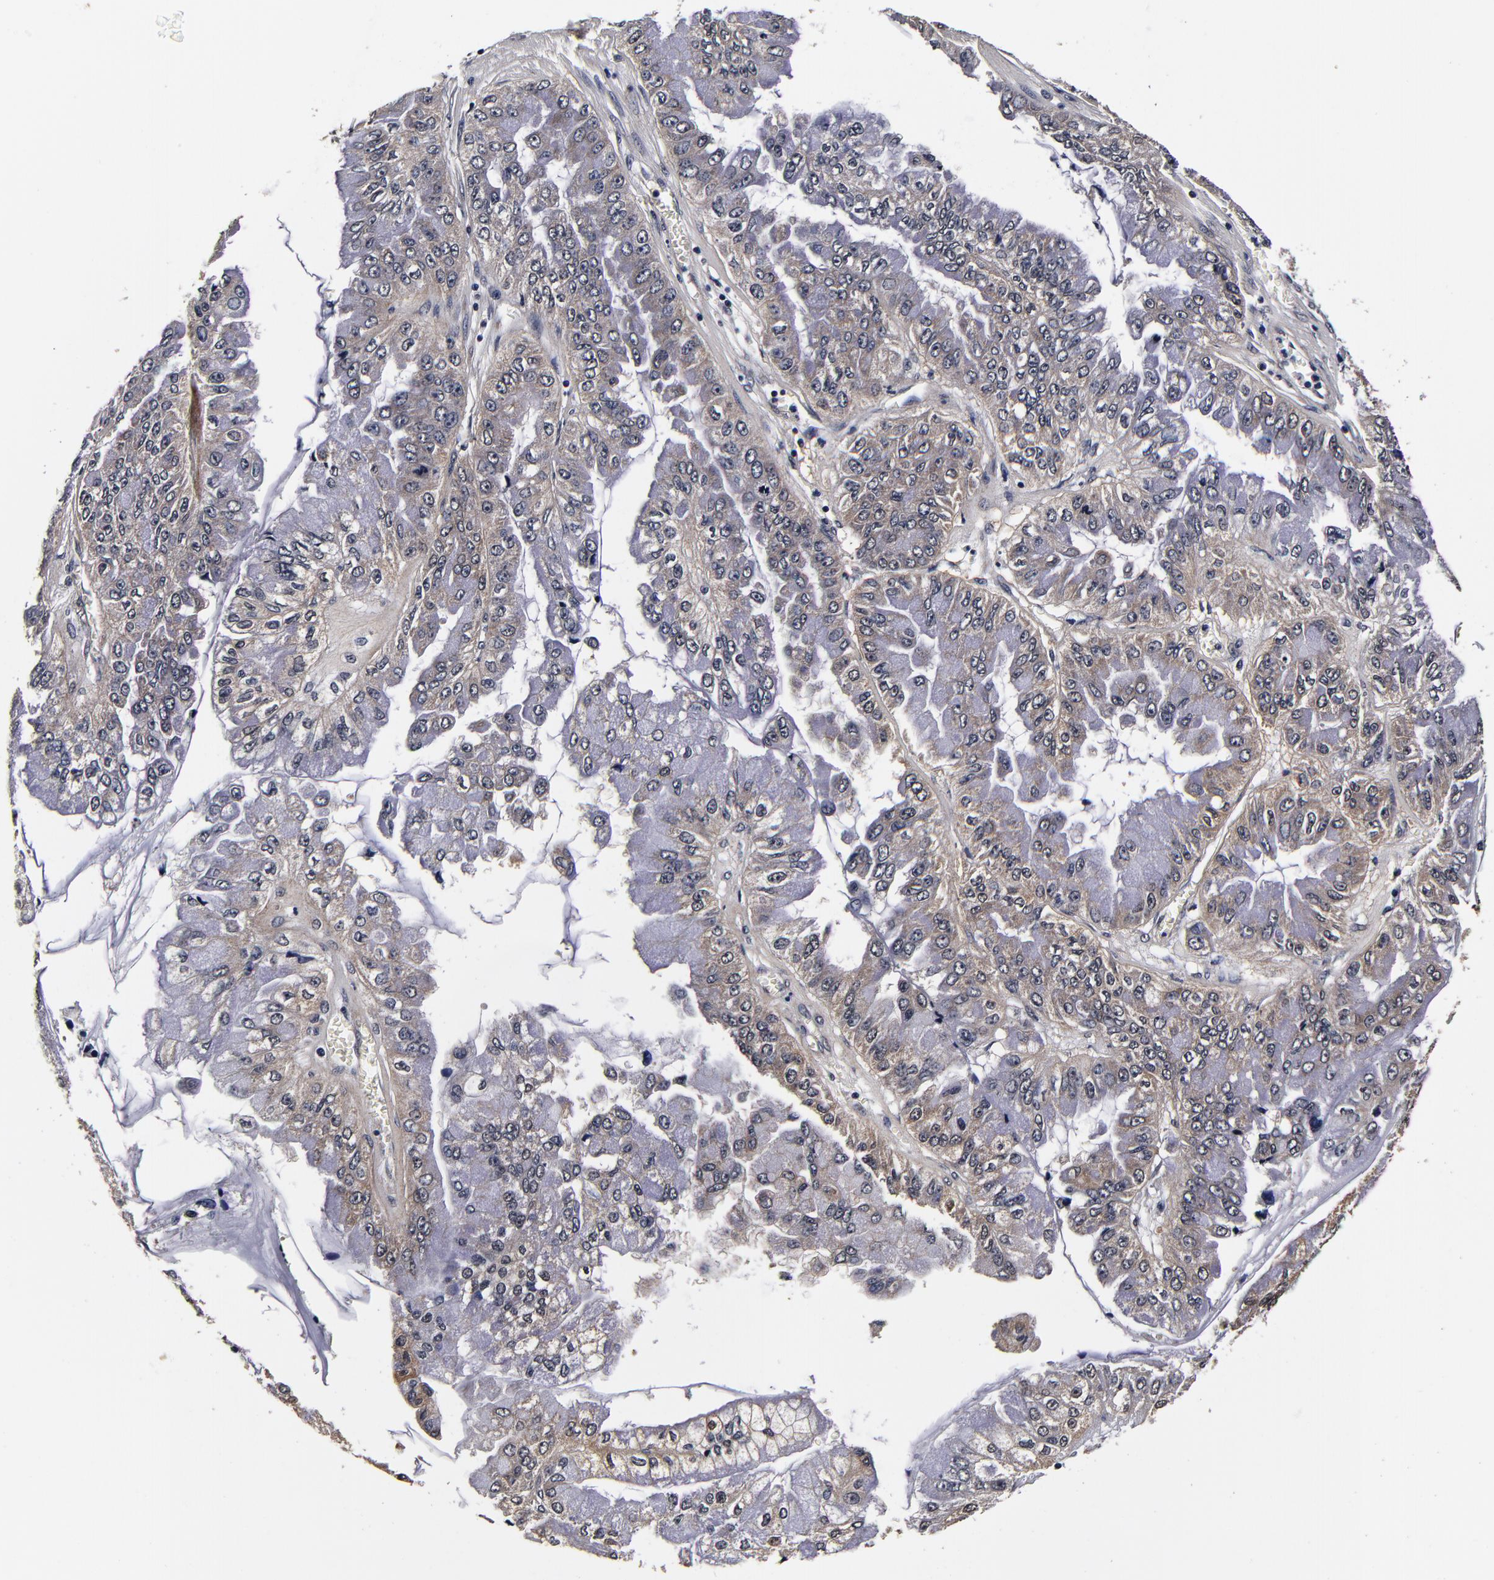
{"staining": {"intensity": "moderate", "quantity": "25%-75%", "location": "cytoplasmic/membranous"}, "tissue": "liver cancer", "cell_type": "Tumor cells", "image_type": "cancer", "snomed": [{"axis": "morphology", "description": "Cholangiocarcinoma"}, {"axis": "topography", "description": "Liver"}], "caption": "Immunohistochemical staining of human liver cholangiocarcinoma shows moderate cytoplasmic/membranous protein expression in about 25%-75% of tumor cells. (DAB = brown stain, brightfield microscopy at high magnification).", "gene": "MMP15", "patient": {"sex": "female", "age": 79}}